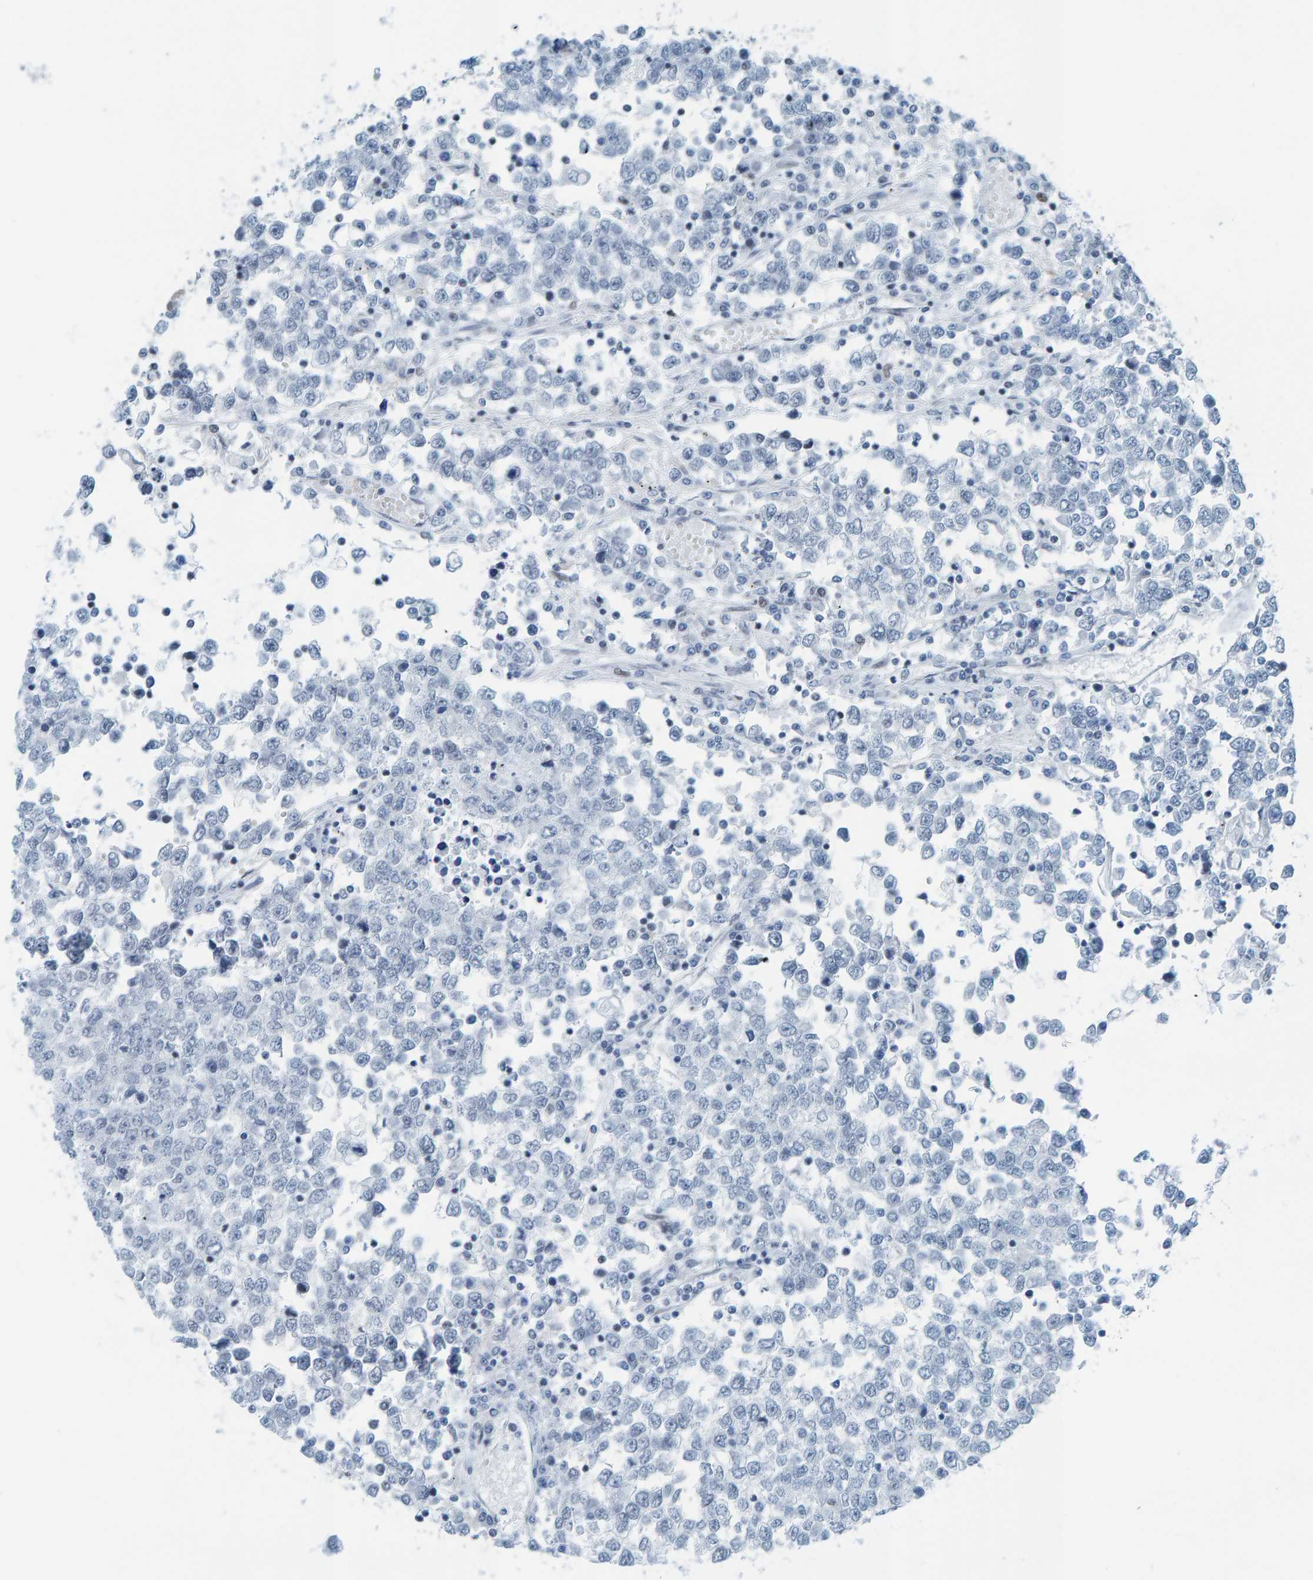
{"staining": {"intensity": "negative", "quantity": "none", "location": "none"}, "tissue": "testis cancer", "cell_type": "Tumor cells", "image_type": "cancer", "snomed": [{"axis": "morphology", "description": "Seminoma, NOS"}, {"axis": "topography", "description": "Testis"}], "caption": "Tumor cells are negative for brown protein staining in testis cancer.", "gene": "CNP", "patient": {"sex": "male", "age": 65}}